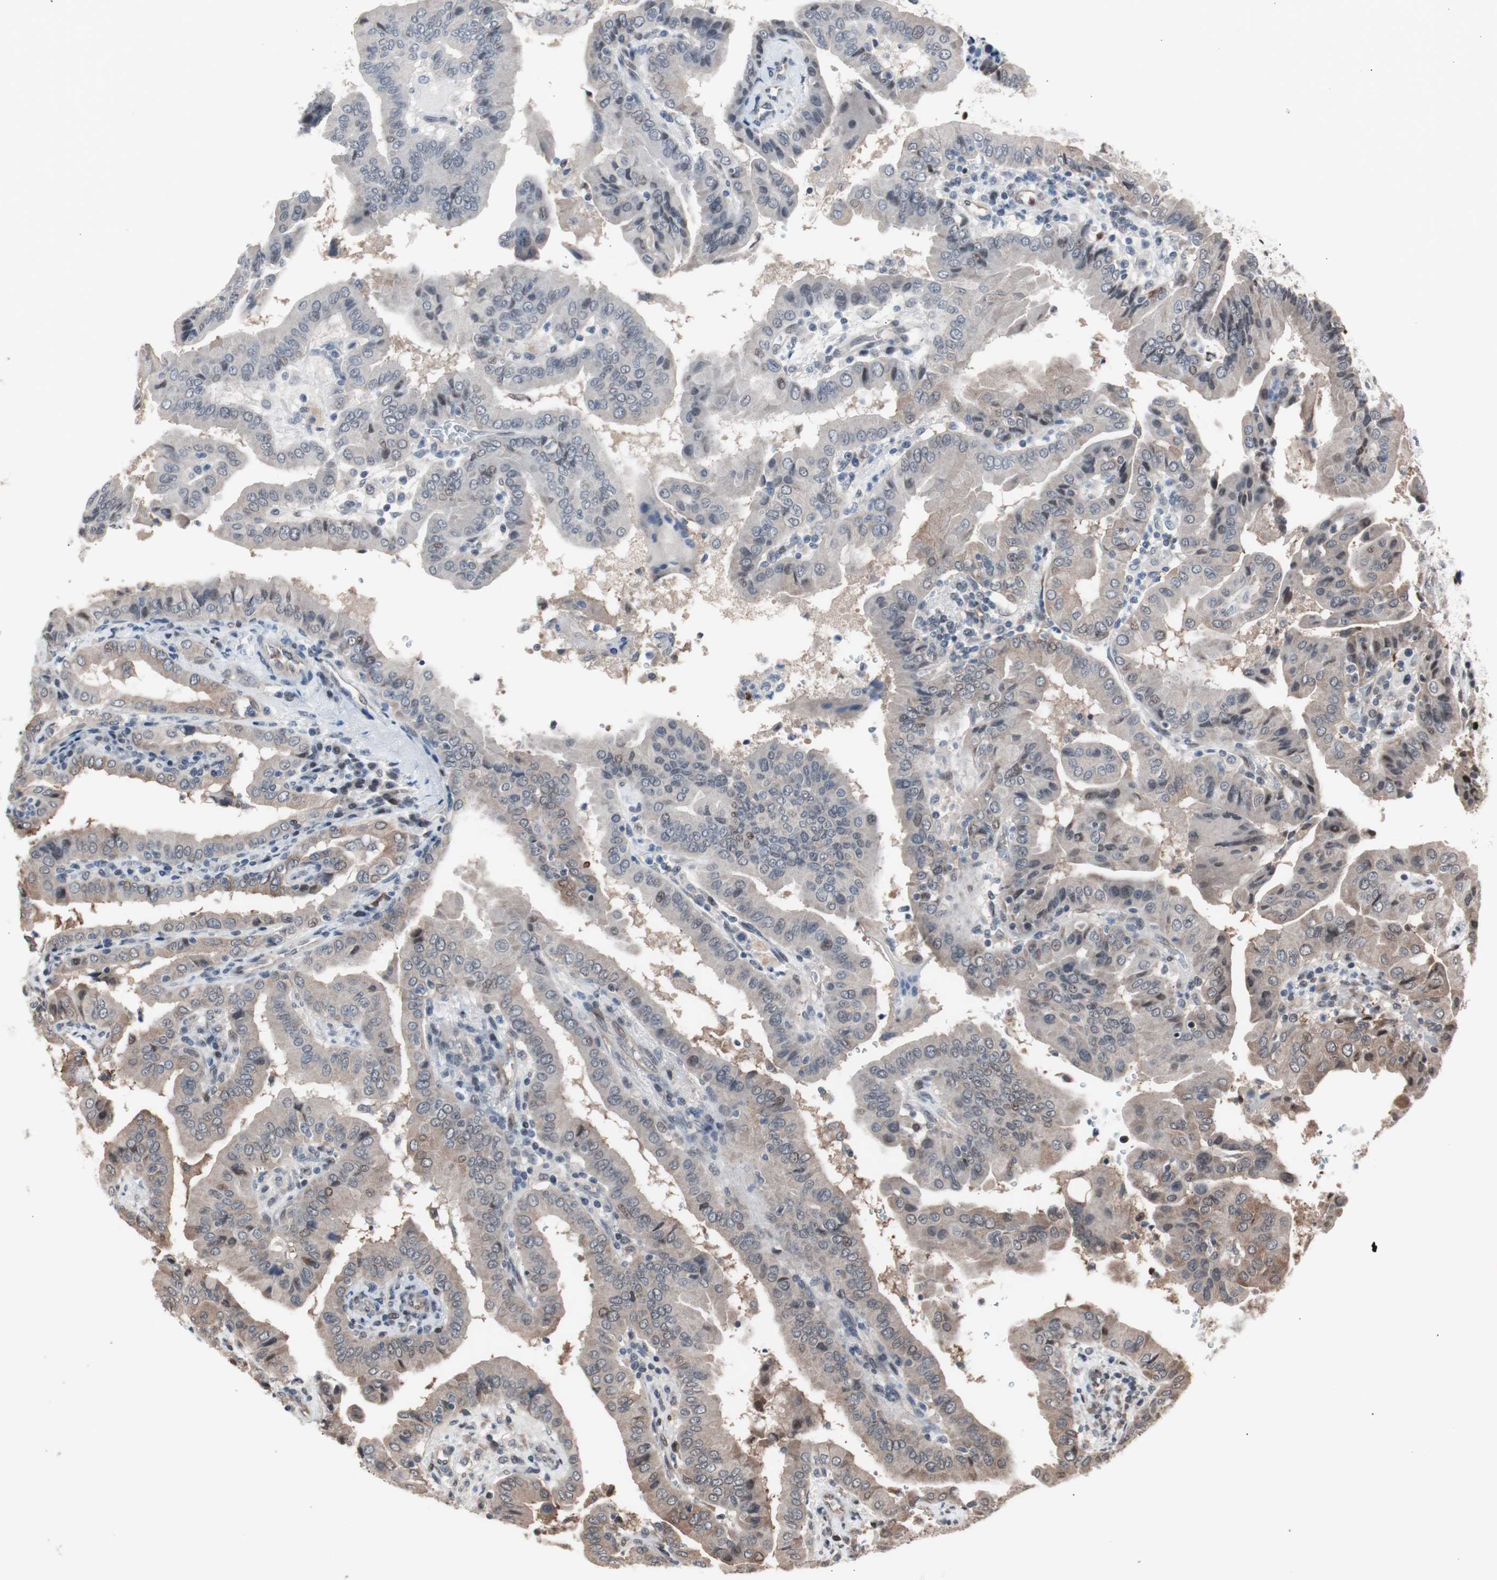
{"staining": {"intensity": "moderate", "quantity": ">75%", "location": "cytoplasmic/membranous"}, "tissue": "thyroid cancer", "cell_type": "Tumor cells", "image_type": "cancer", "snomed": [{"axis": "morphology", "description": "Papillary adenocarcinoma, NOS"}, {"axis": "topography", "description": "Thyroid gland"}], "caption": "IHC histopathology image of neoplastic tissue: thyroid cancer stained using immunohistochemistry demonstrates medium levels of moderate protein expression localized specifically in the cytoplasmic/membranous of tumor cells, appearing as a cytoplasmic/membranous brown color.", "gene": "POGZ", "patient": {"sex": "male", "age": 33}}